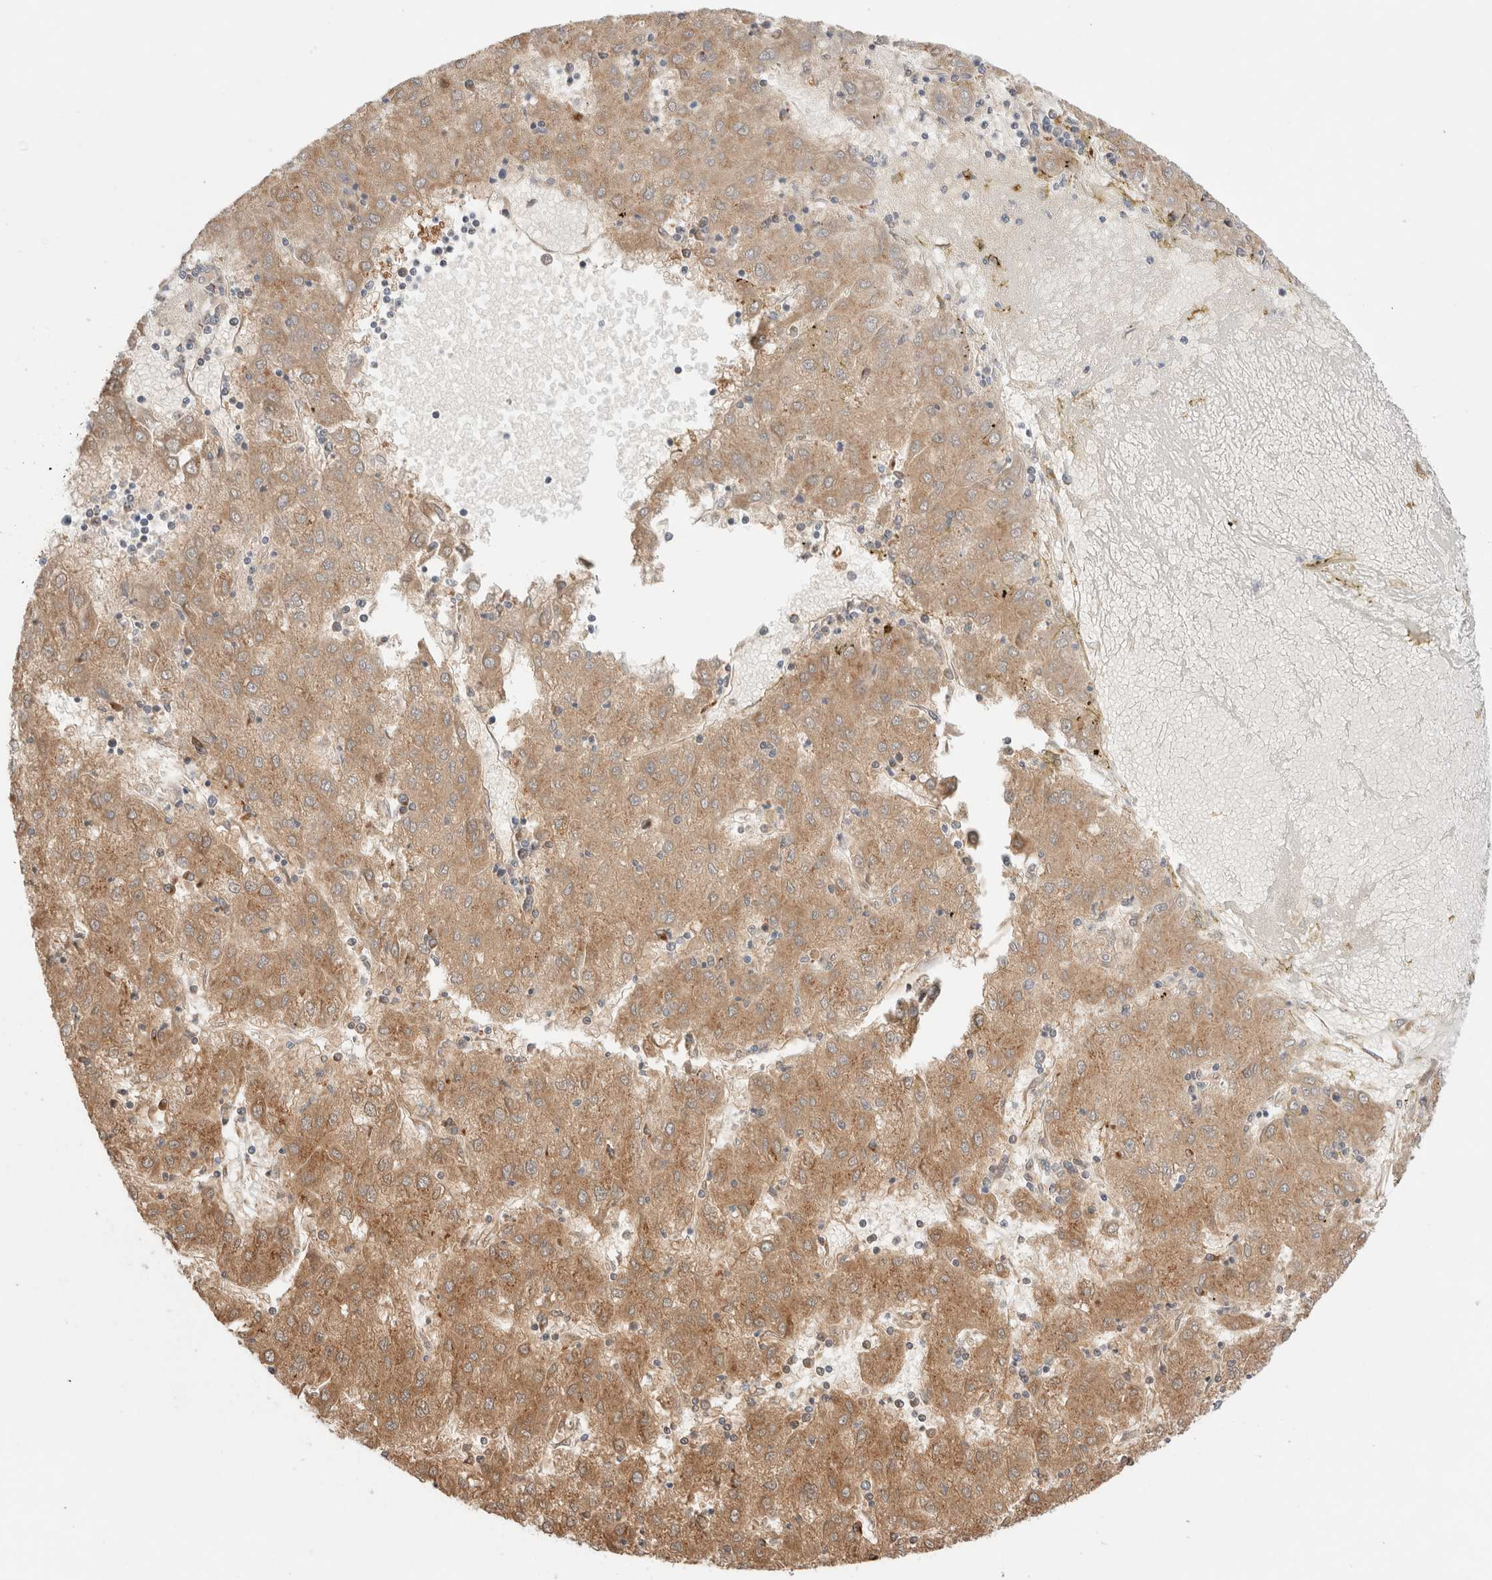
{"staining": {"intensity": "moderate", "quantity": ">75%", "location": "cytoplasmic/membranous"}, "tissue": "liver cancer", "cell_type": "Tumor cells", "image_type": "cancer", "snomed": [{"axis": "morphology", "description": "Carcinoma, Hepatocellular, NOS"}, {"axis": "topography", "description": "Liver"}], "caption": "Immunohistochemistry (IHC) of liver cancer demonstrates medium levels of moderate cytoplasmic/membranous expression in about >75% of tumor cells. The staining was performed using DAB (3,3'-diaminobenzidine), with brown indicating positive protein expression. Nuclei are stained blue with hematoxylin.", "gene": "LMAN2L", "patient": {"sex": "male", "age": 72}}